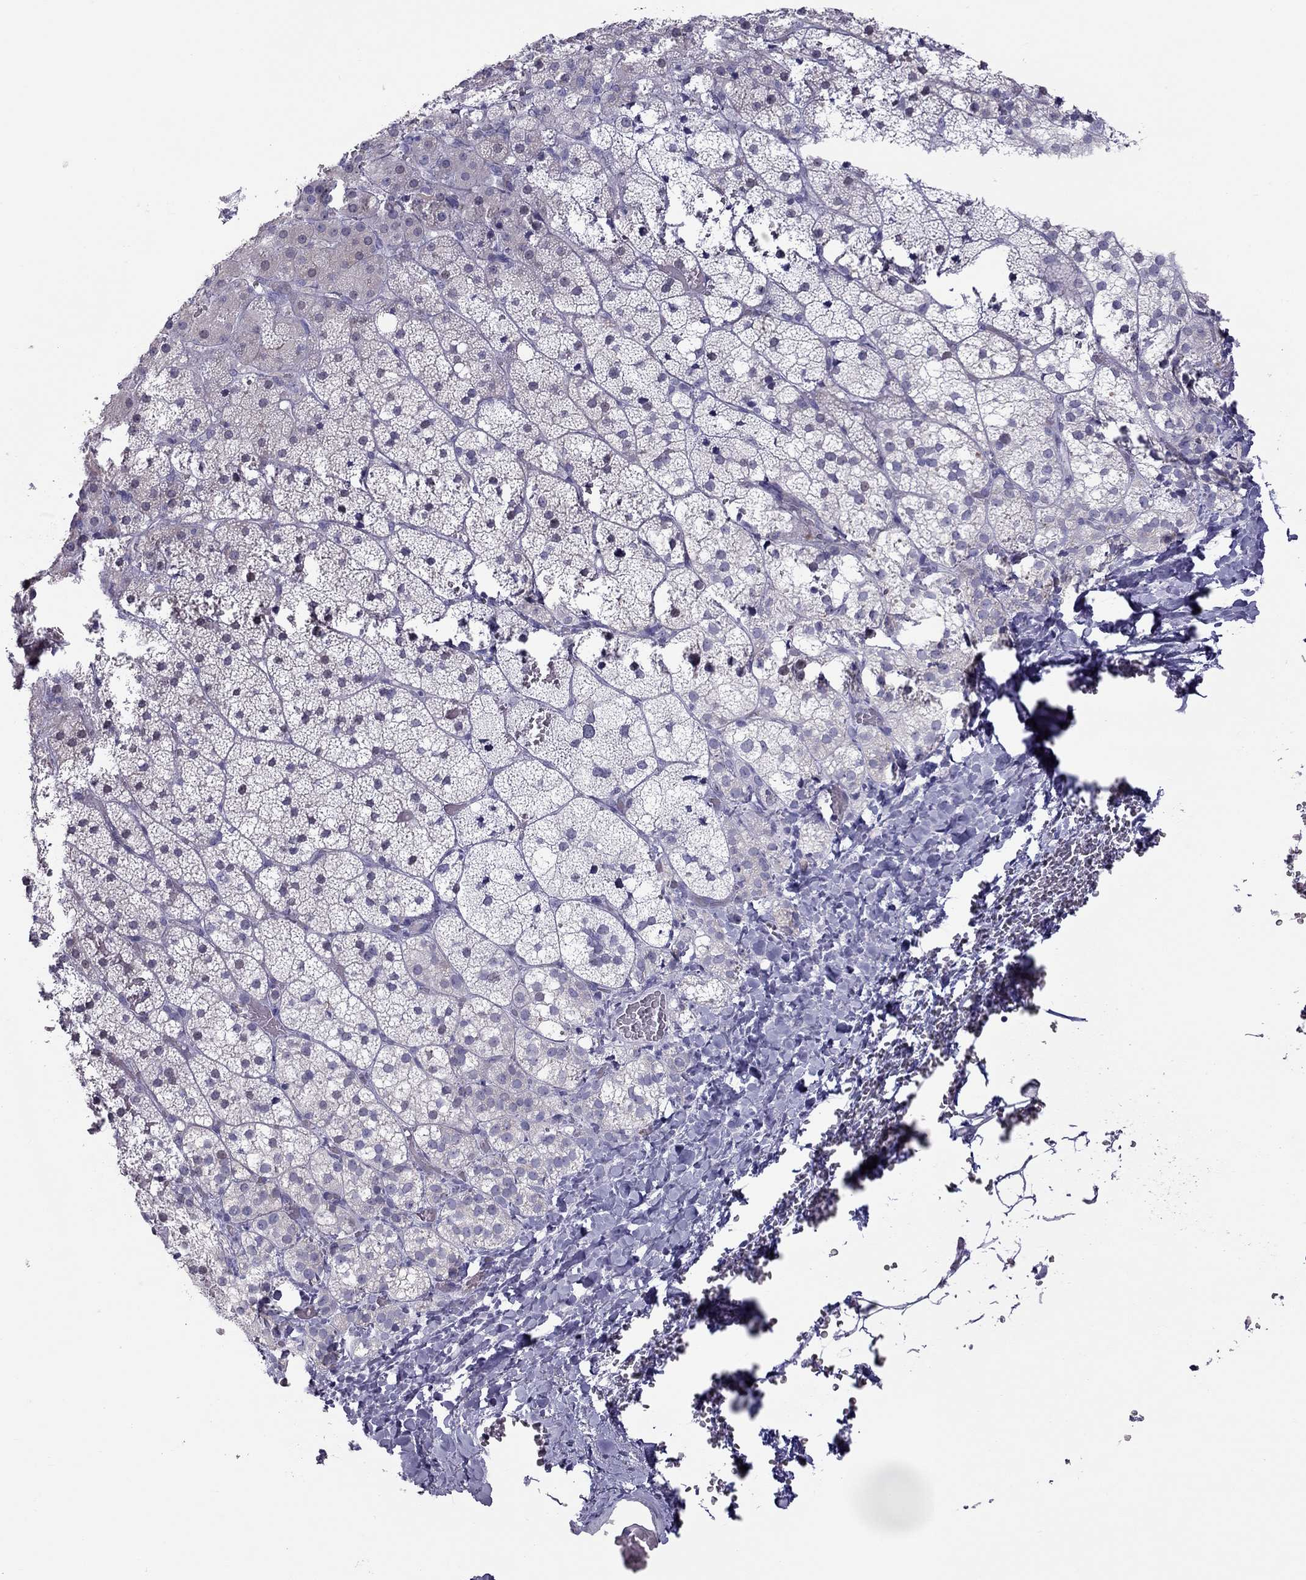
{"staining": {"intensity": "negative", "quantity": "none", "location": "none"}, "tissue": "adrenal gland", "cell_type": "Glandular cells", "image_type": "normal", "snomed": [{"axis": "morphology", "description": "Normal tissue, NOS"}, {"axis": "topography", "description": "Adrenal gland"}], "caption": "DAB immunohistochemical staining of normal human adrenal gland shows no significant expression in glandular cells.", "gene": "TEX14", "patient": {"sex": "male", "age": 53}}